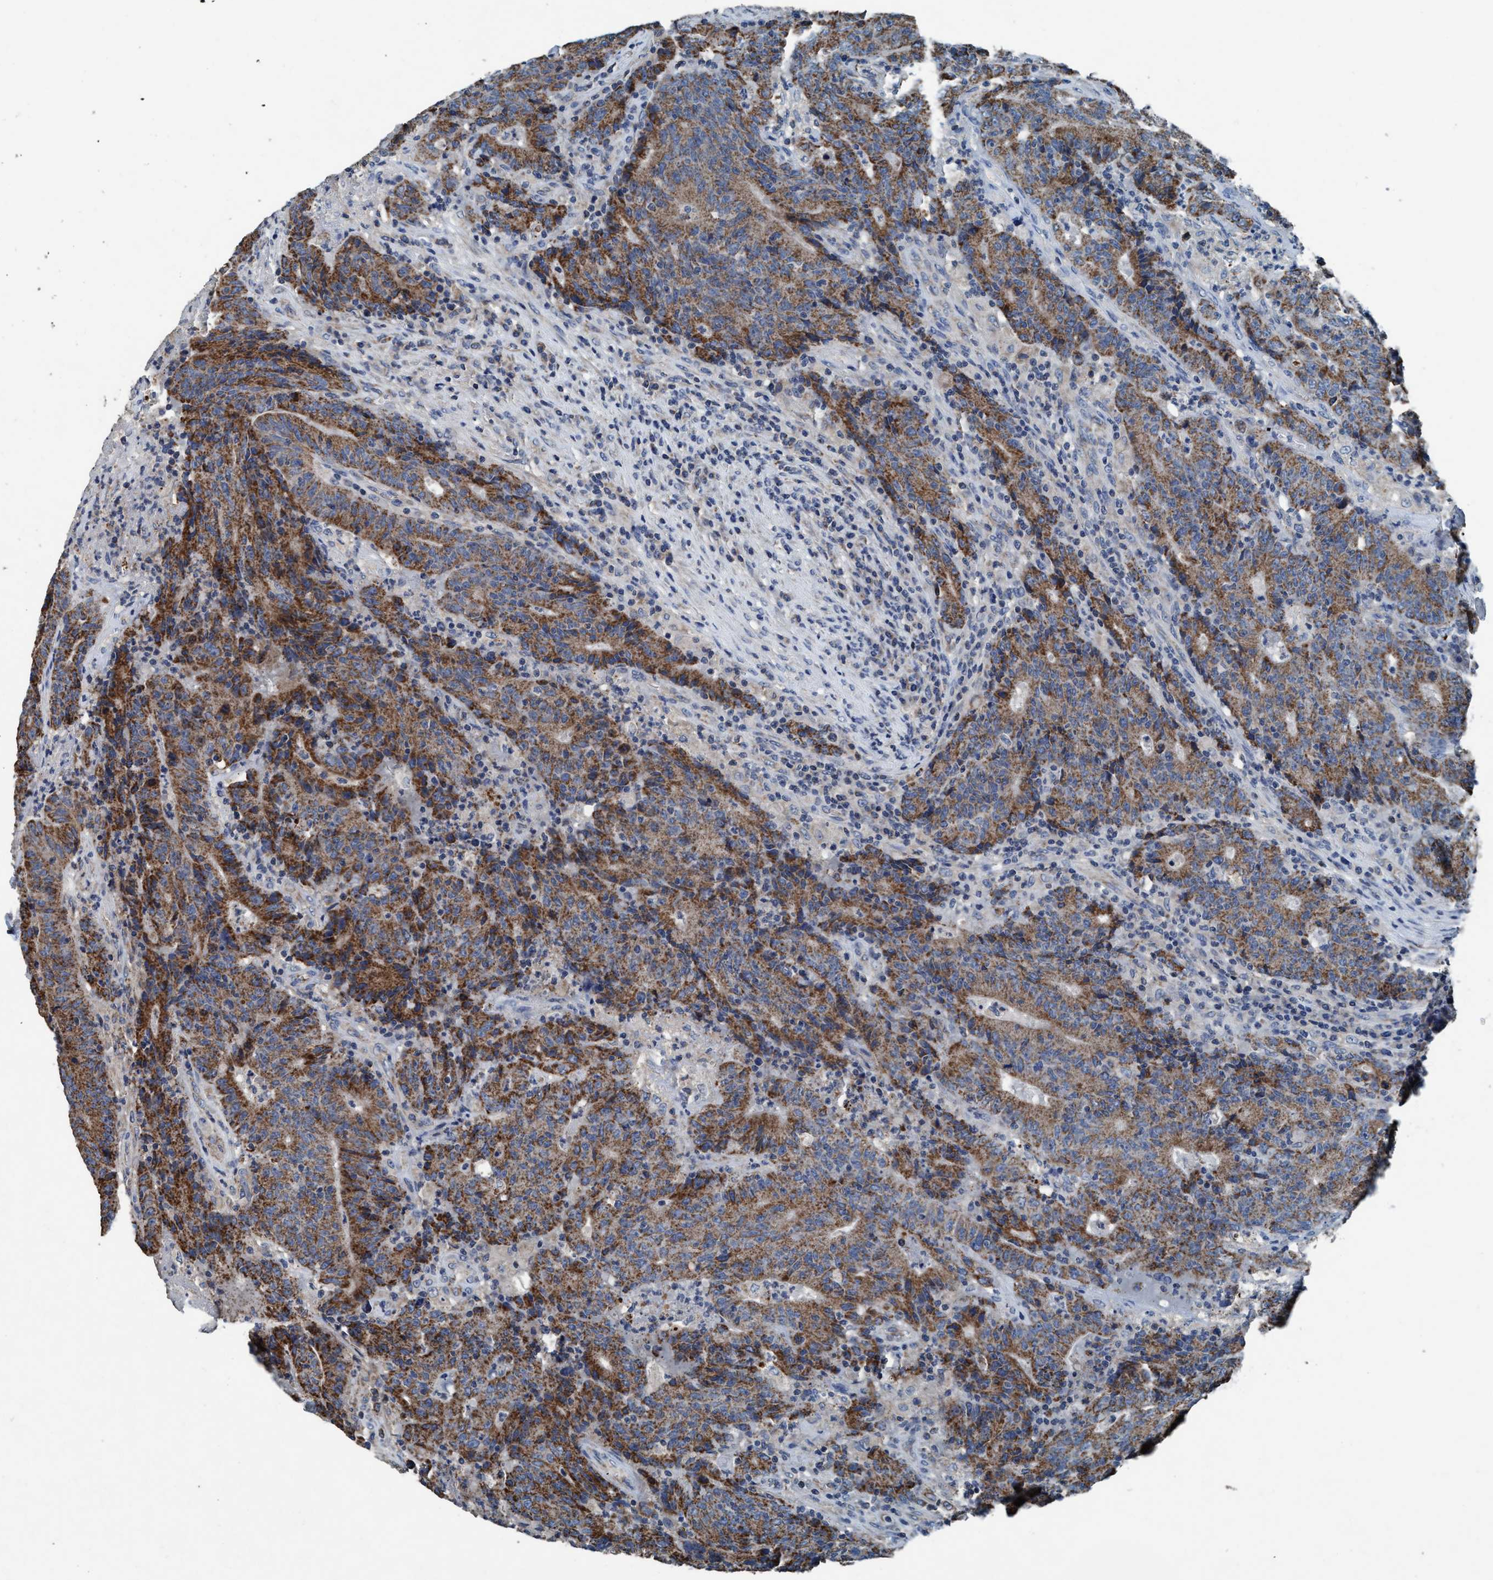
{"staining": {"intensity": "strong", "quantity": ">75%", "location": "cytoplasmic/membranous"}, "tissue": "colorectal cancer", "cell_type": "Tumor cells", "image_type": "cancer", "snomed": [{"axis": "morphology", "description": "Normal tissue, NOS"}, {"axis": "morphology", "description": "Adenocarcinoma, NOS"}, {"axis": "topography", "description": "Colon"}], "caption": "Colorectal cancer stained with immunohistochemistry shows strong cytoplasmic/membranous positivity in about >75% of tumor cells.", "gene": "ANKFN1", "patient": {"sex": "female", "age": 75}}